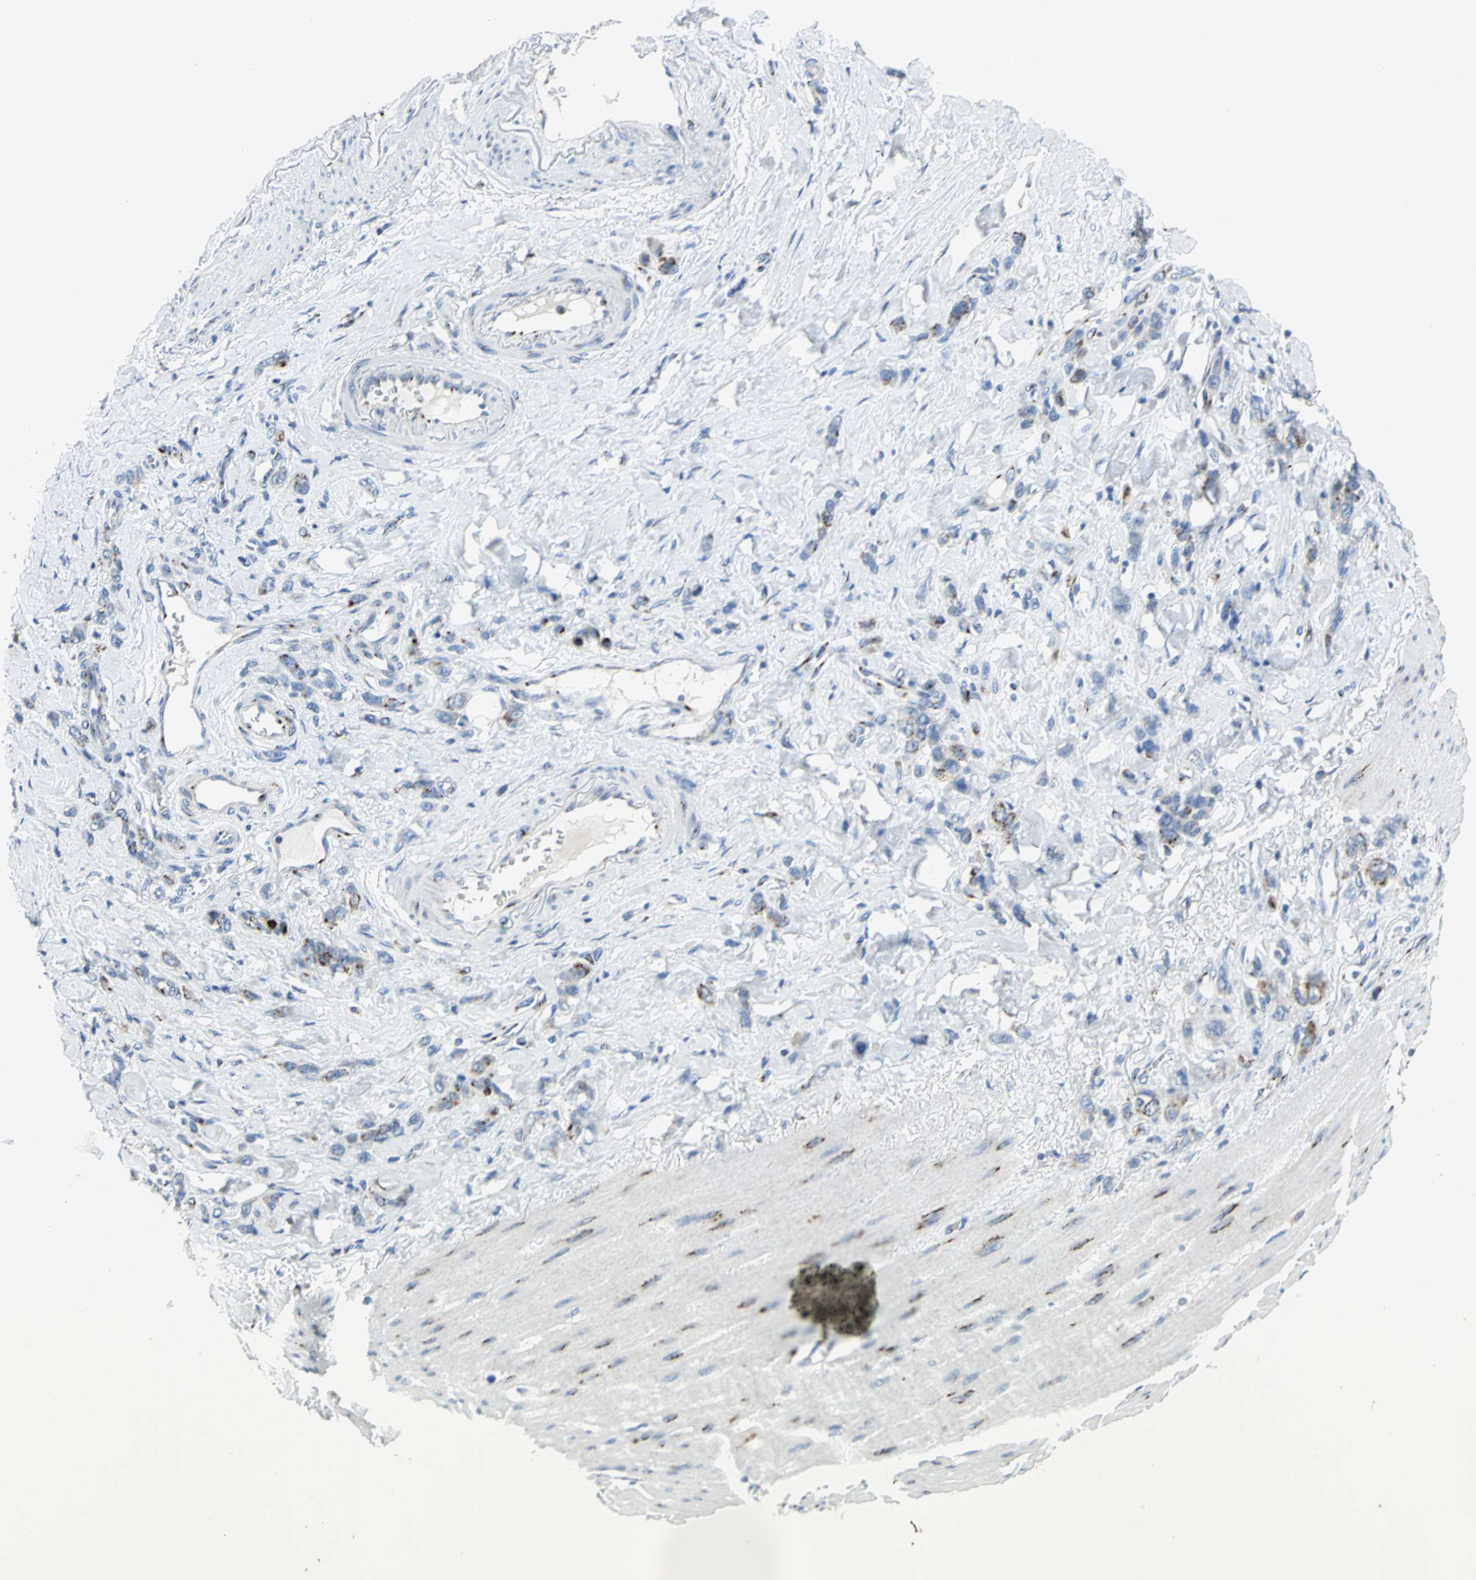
{"staining": {"intensity": "moderate", "quantity": "<25%", "location": "cytoplasmic/membranous"}, "tissue": "stomach cancer", "cell_type": "Tumor cells", "image_type": "cancer", "snomed": [{"axis": "morphology", "description": "Normal tissue, NOS"}, {"axis": "morphology", "description": "Adenocarcinoma, NOS"}, {"axis": "topography", "description": "Stomach"}], "caption": "The histopathology image displays immunohistochemical staining of stomach adenocarcinoma. There is moderate cytoplasmic/membranous expression is present in approximately <25% of tumor cells.", "gene": "GPR3", "patient": {"sex": "male", "age": 82}}